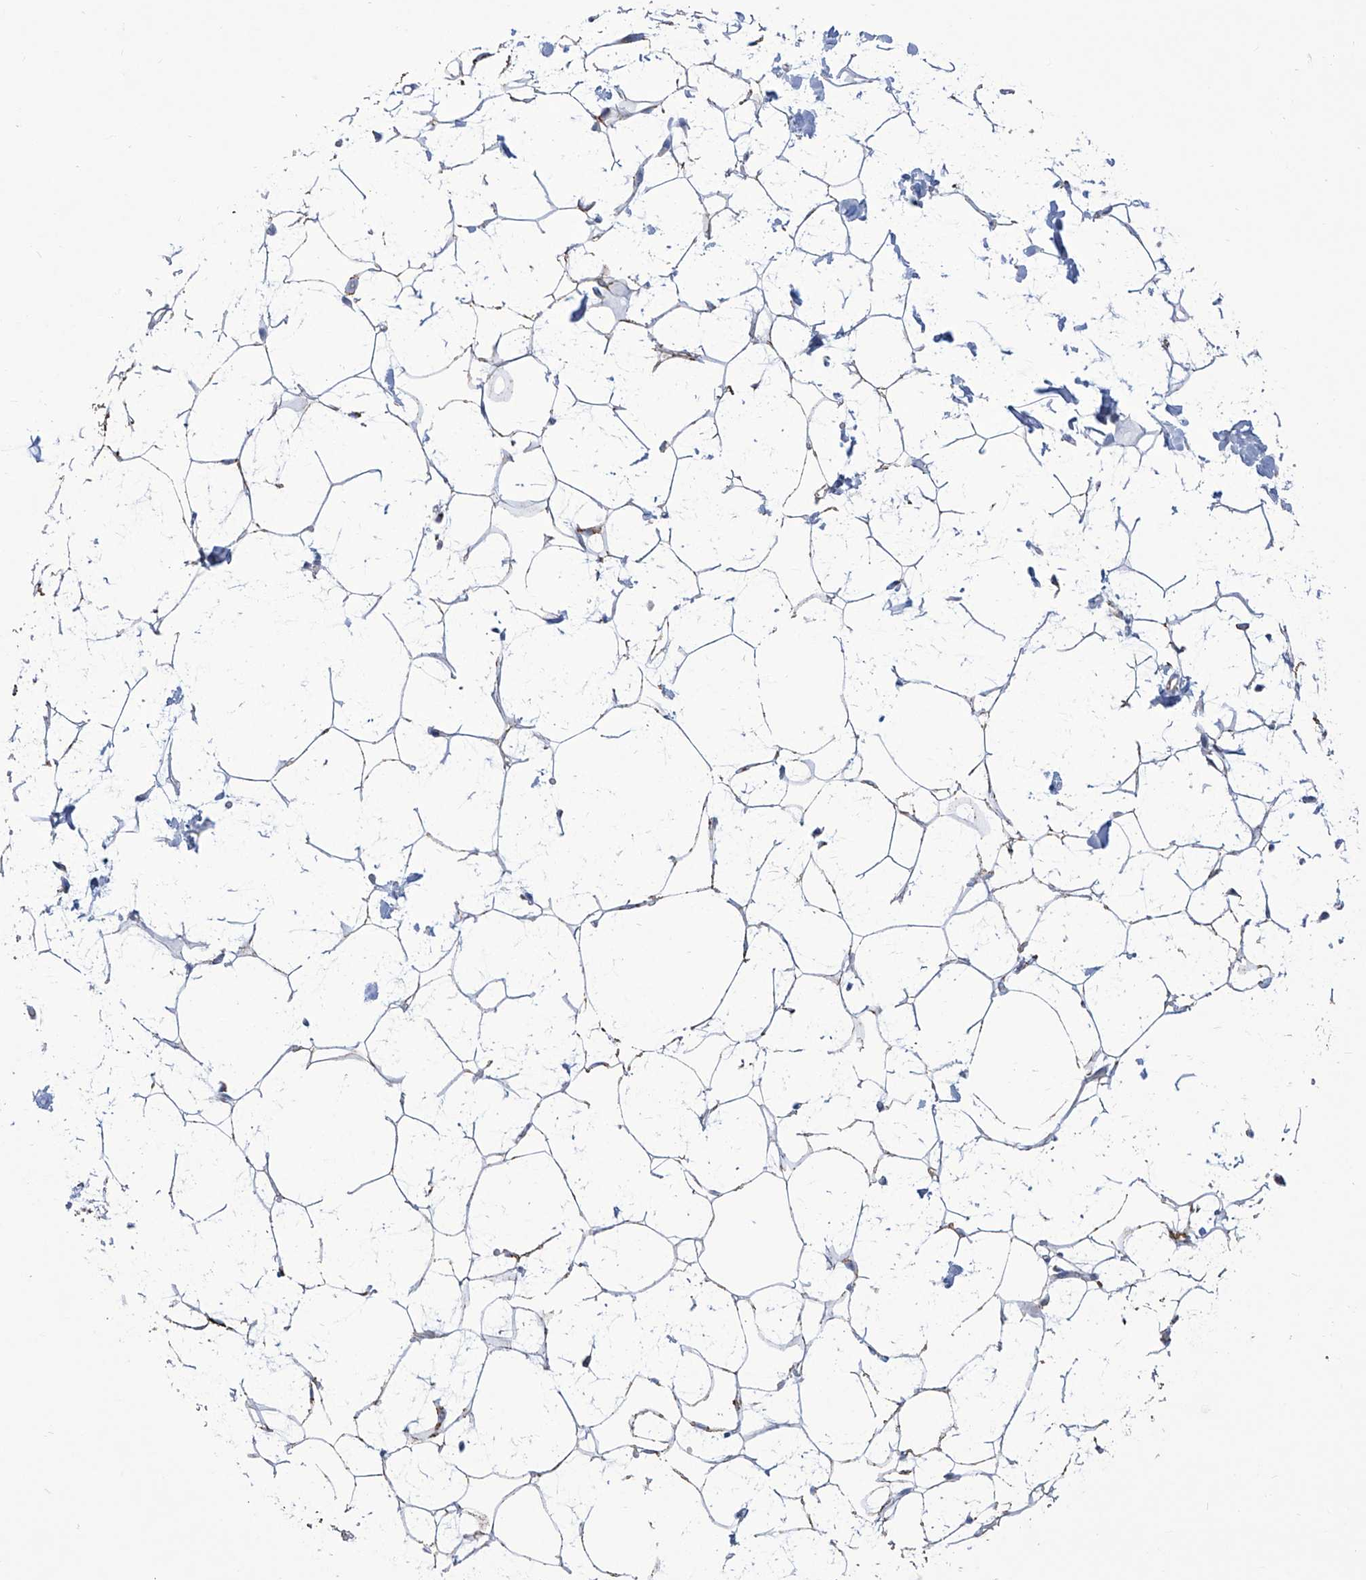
{"staining": {"intensity": "negative", "quantity": "none", "location": "none"}, "tissue": "adipose tissue", "cell_type": "Adipocytes", "image_type": "normal", "snomed": [{"axis": "morphology", "description": "Normal tissue, NOS"}, {"axis": "topography", "description": "Breast"}], "caption": "Immunohistochemistry (IHC) of normal adipose tissue exhibits no expression in adipocytes. (DAB (3,3'-diaminobenzidine) immunohistochemistry with hematoxylin counter stain).", "gene": "ALDH6A1", "patient": {"sex": "female", "age": 23}}